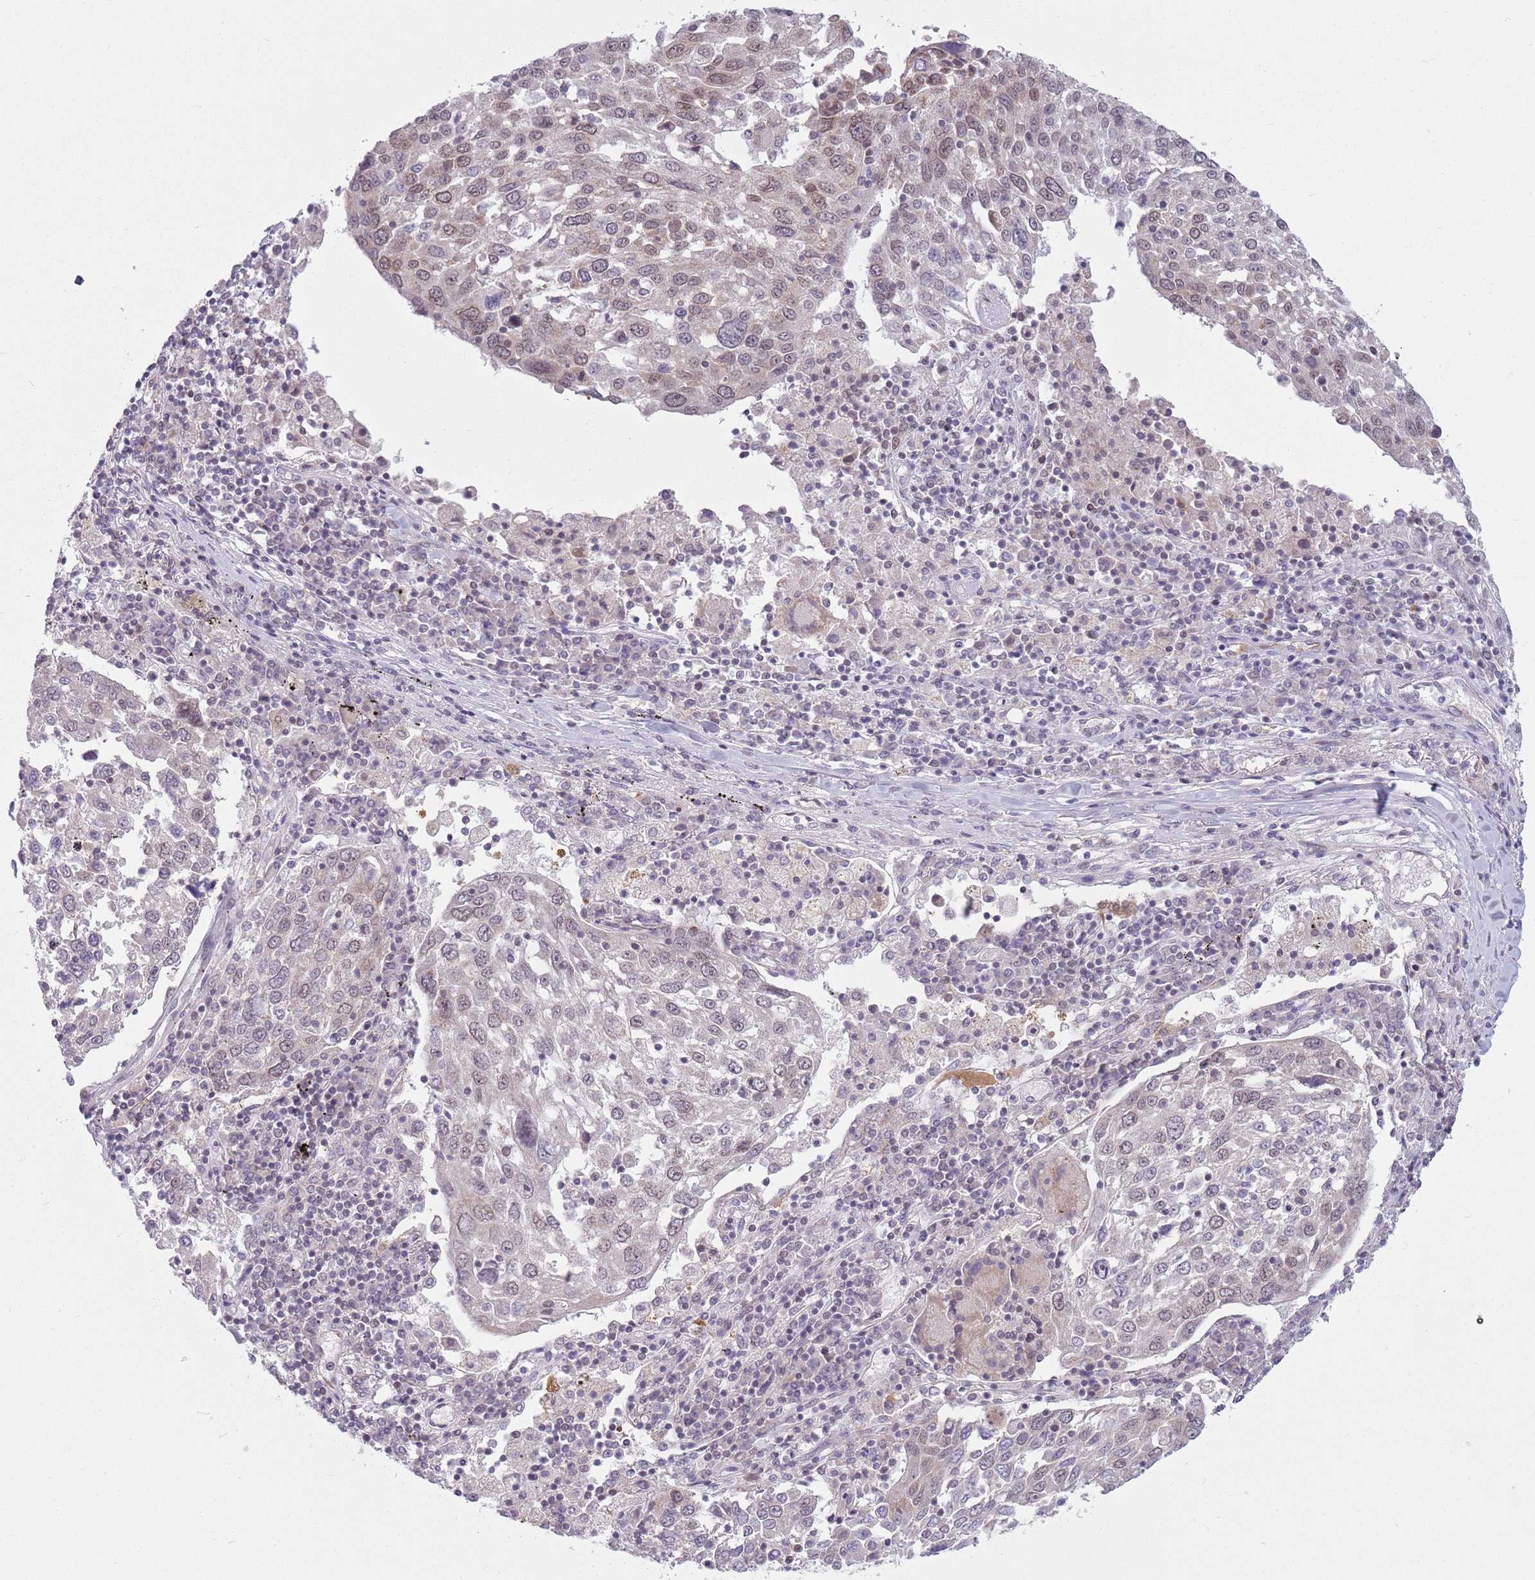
{"staining": {"intensity": "weak", "quantity": "25%-75%", "location": "nuclear"}, "tissue": "lung cancer", "cell_type": "Tumor cells", "image_type": "cancer", "snomed": [{"axis": "morphology", "description": "Squamous cell carcinoma, NOS"}, {"axis": "topography", "description": "Lung"}], "caption": "Brown immunohistochemical staining in lung cancer shows weak nuclear expression in approximately 25%-75% of tumor cells.", "gene": "ZNF574", "patient": {"sex": "male", "age": 65}}